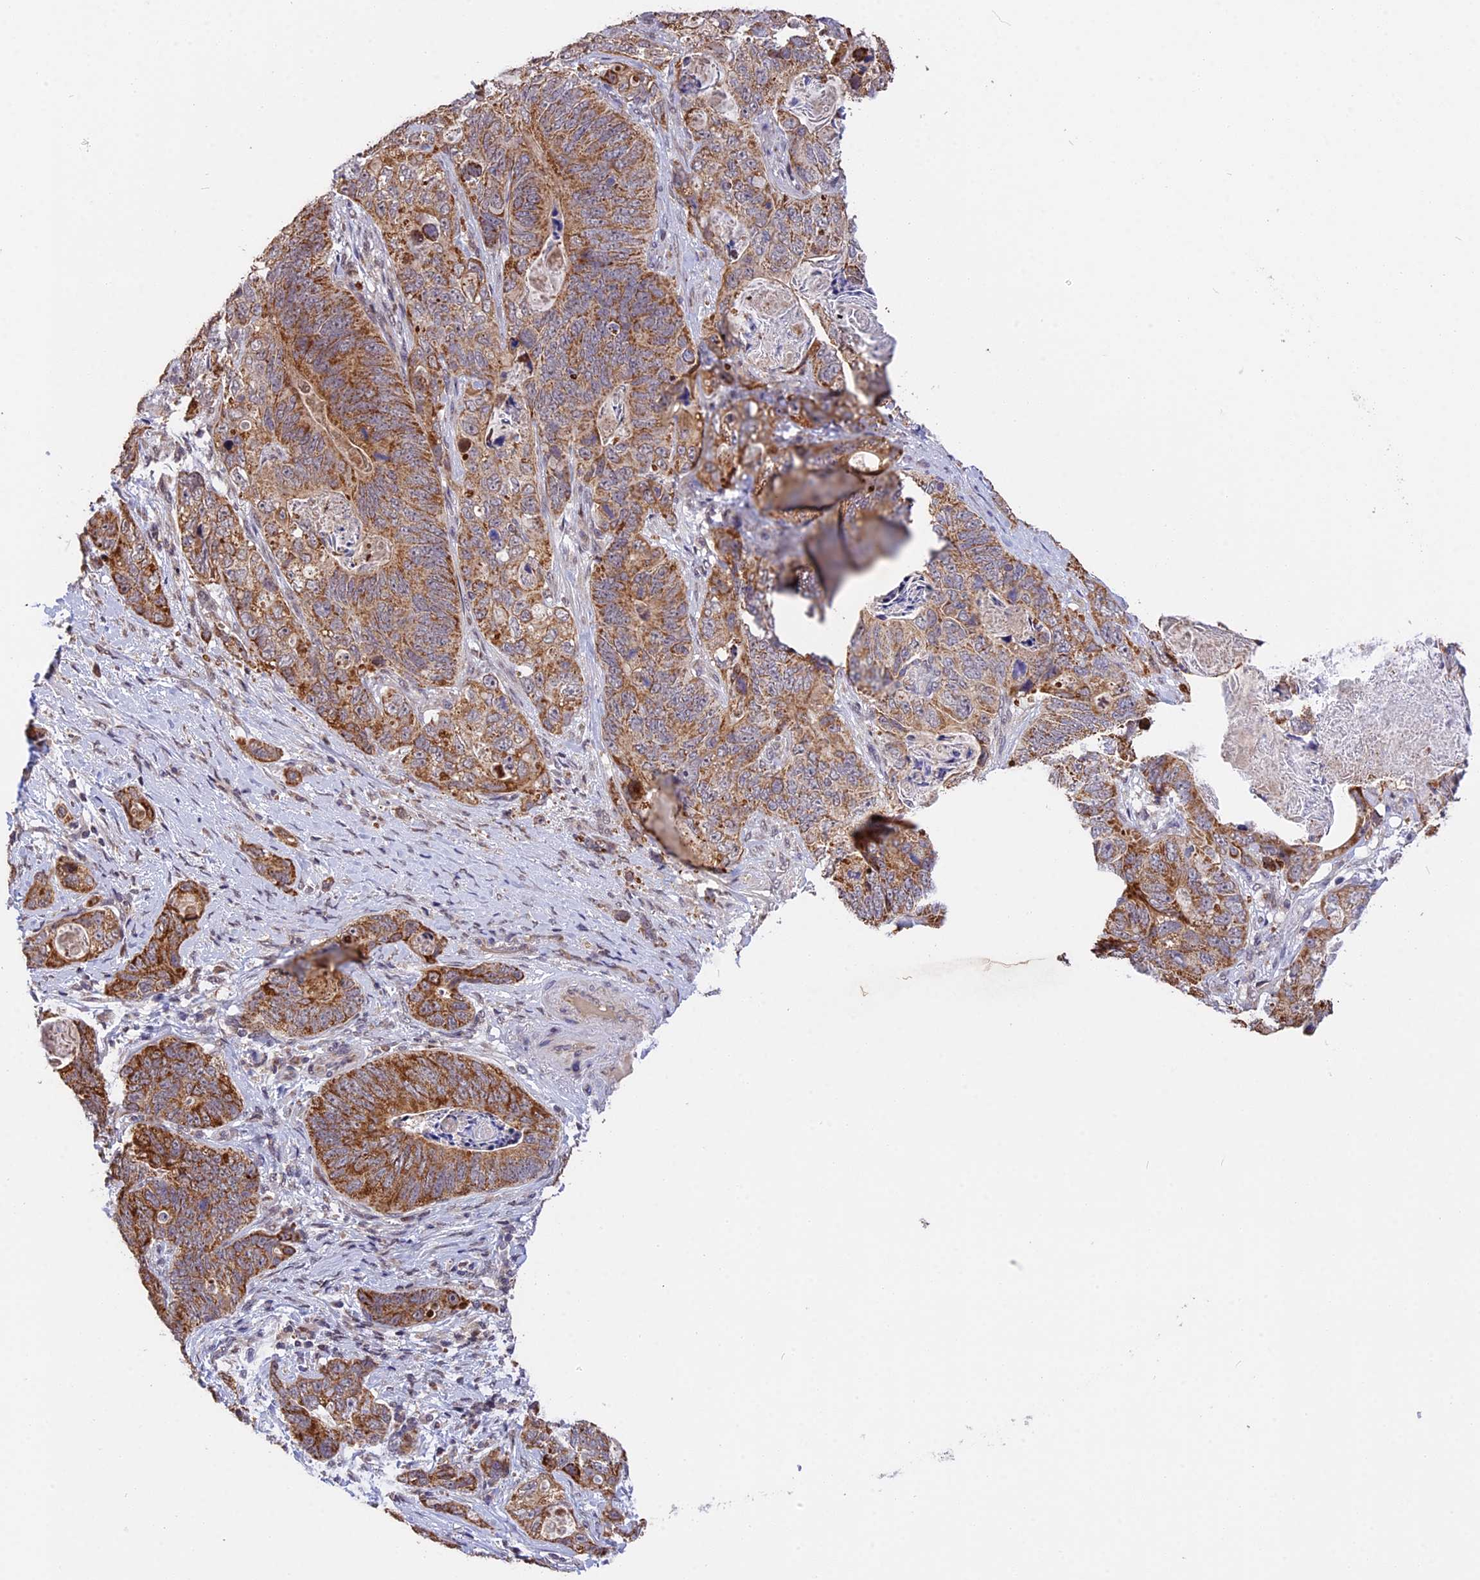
{"staining": {"intensity": "moderate", "quantity": ">75%", "location": "cytoplasmic/membranous"}, "tissue": "stomach cancer", "cell_type": "Tumor cells", "image_type": "cancer", "snomed": [{"axis": "morphology", "description": "Normal tissue, NOS"}, {"axis": "morphology", "description": "Adenocarcinoma, NOS"}, {"axis": "topography", "description": "Stomach"}], "caption": "Immunohistochemistry histopathology image of human stomach cancer stained for a protein (brown), which reveals medium levels of moderate cytoplasmic/membranous staining in about >75% of tumor cells.", "gene": "RERGL", "patient": {"sex": "female", "age": 89}}